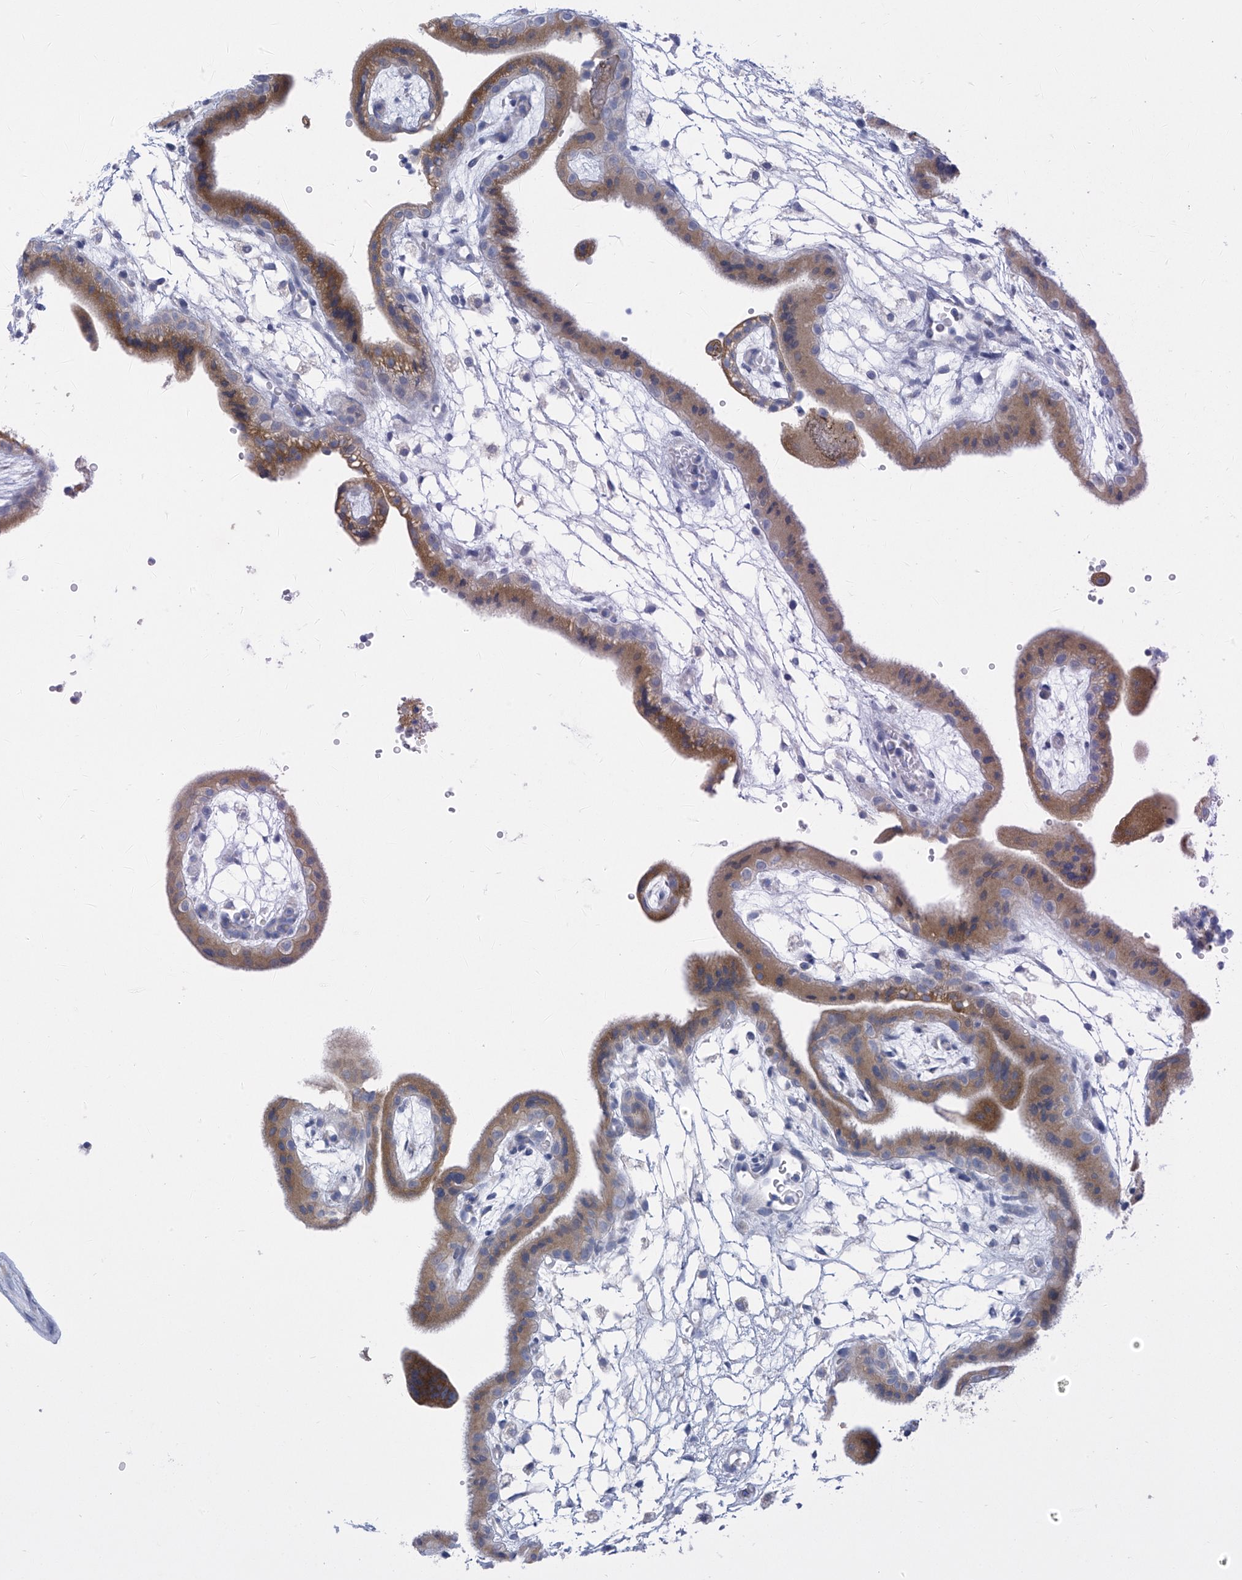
{"staining": {"intensity": "weak", "quantity": "<25%", "location": "cytoplasmic/membranous"}, "tissue": "placenta", "cell_type": "Decidual cells", "image_type": "normal", "snomed": [{"axis": "morphology", "description": "Normal tissue, NOS"}, {"axis": "topography", "description": "Placenta"}], "caption": "Human placenta stained for a protein using immunohistochemistry (IHC) demonstrates no staining in decidual cells.", "gene": "SLCO4A1", "patient": {"sex": "female", "age": 18}}